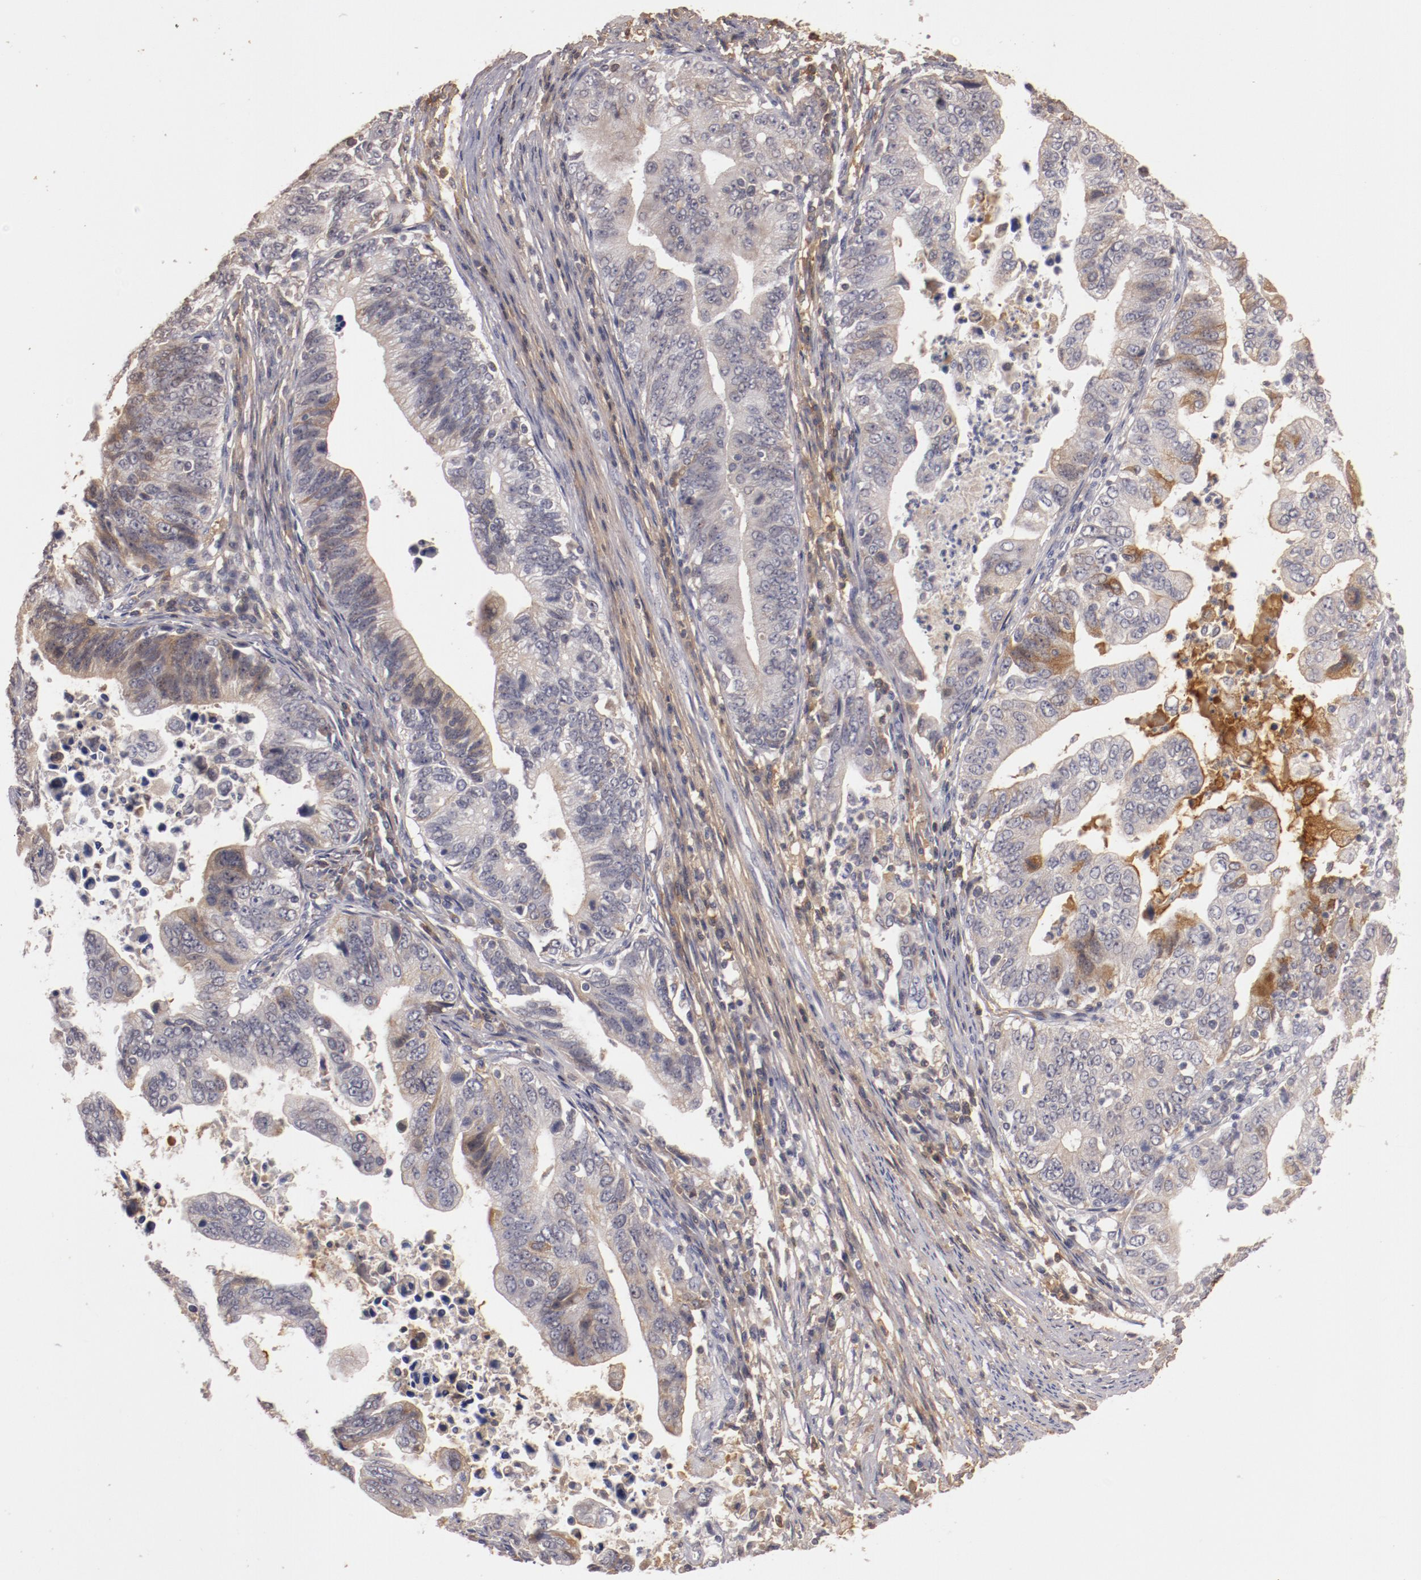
{"staining": {"intensity": "negative", "quantity": "none", "location": "none"}, "tissue": "stomach cancer", "cell_type": "Tumor cells", "image_type": "cancer", "snomed": [{"axis": "morphology", "description": "Adenocarcinoma, NOS"}, {"axis": "topography", "description": "Stomach, upper"}], "caption": "A histopathology image of adenocarcinoma (stomach) stained for a protein shows no brown staining in tumor cells.", "gene": "MBL2", "patient": {"sex": "female", "age": 50}}